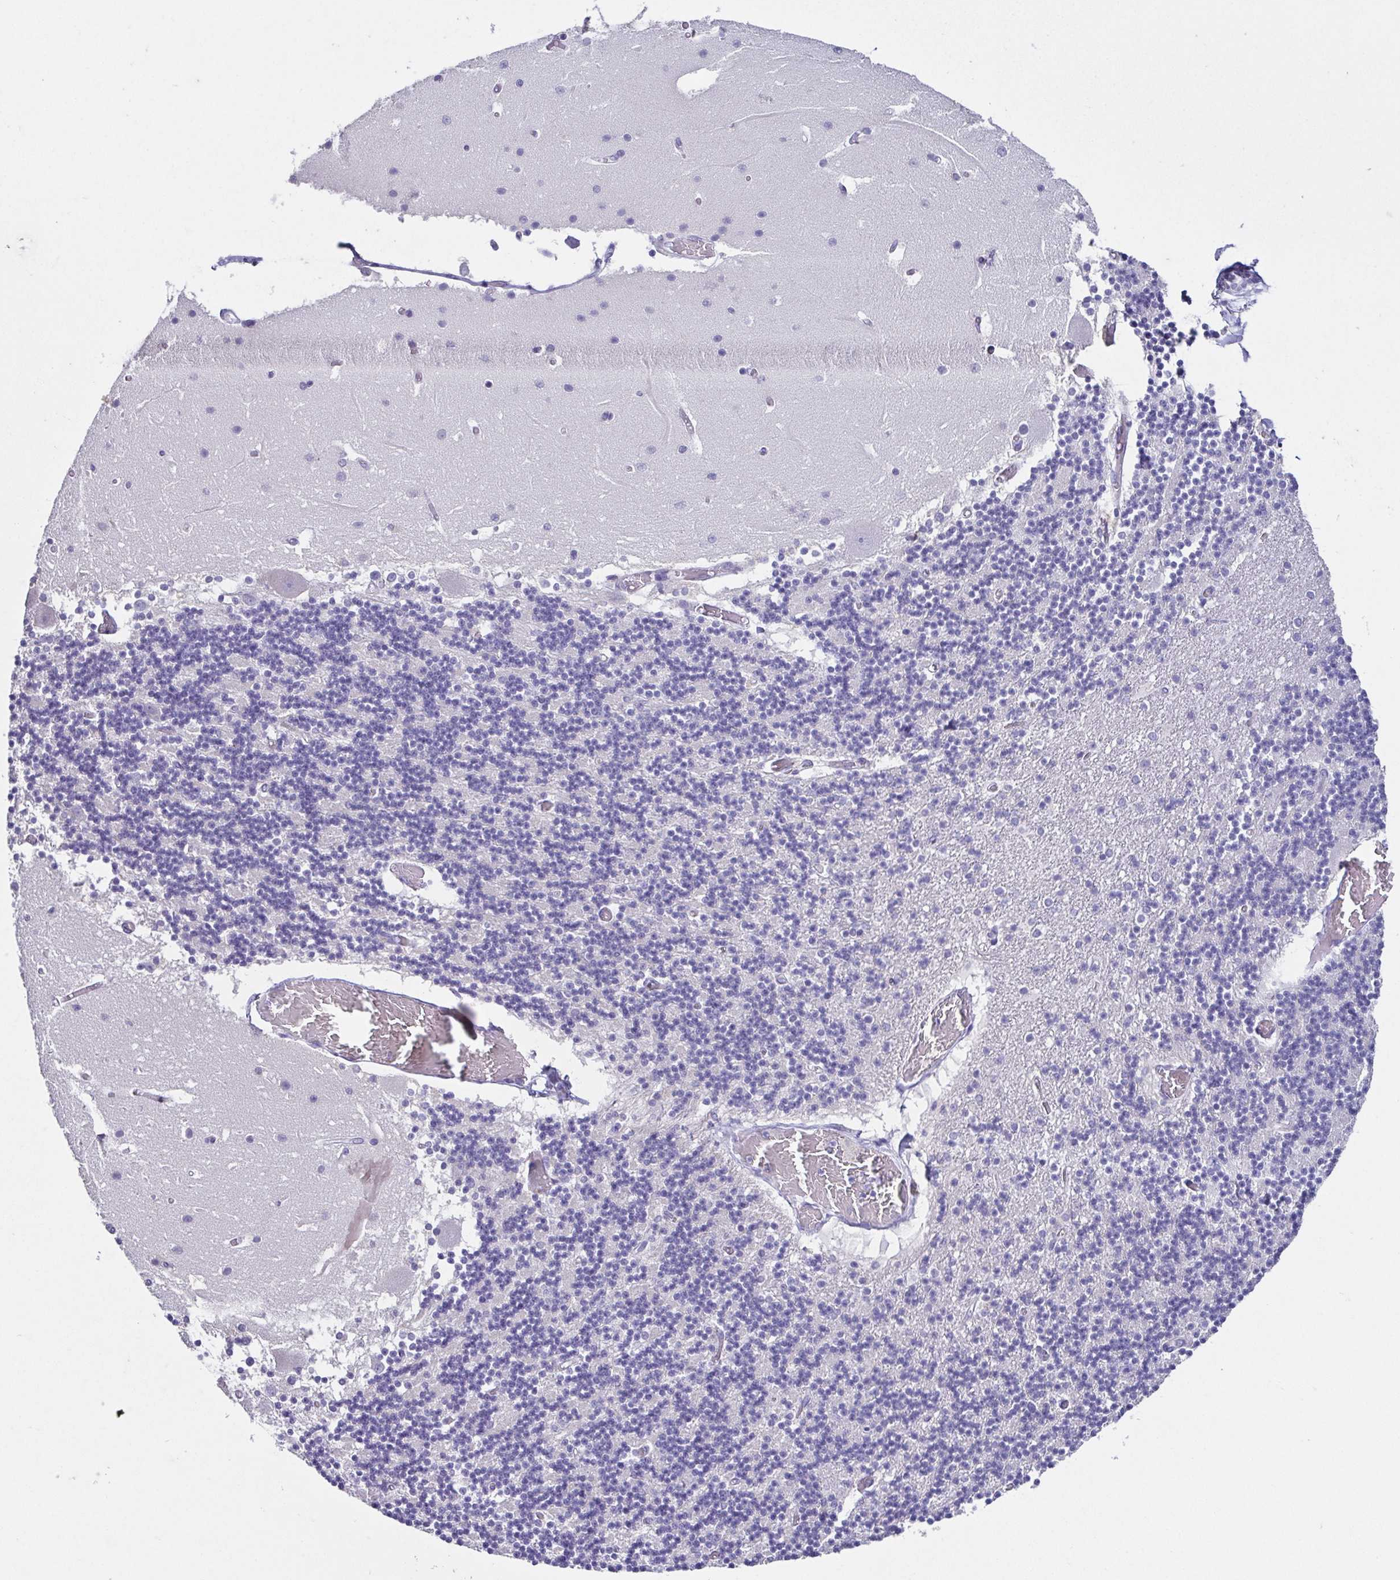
{"staining": {"intensity": "negative", "quantity": "none", "location": "none"}, "tissue": "cerebellum", "cell_type": "Cells in granular layer", "image_type": "normal", "snomed": [{"axis": "morphology", "description": "Normal tissue, NOS"}, {"axis": "topography", "description": "Cerebellum"}], "caption": "Immunohistochemistry (IHC) of unremarkable cerebellum reveals no staining in cells in granular layer. (DAB (3,3'-diaminobenzidine) immunohistochemistry (IHC), high magnification).", "gene": "RDH11", "patient": {"sex": "female", "age": 28}}